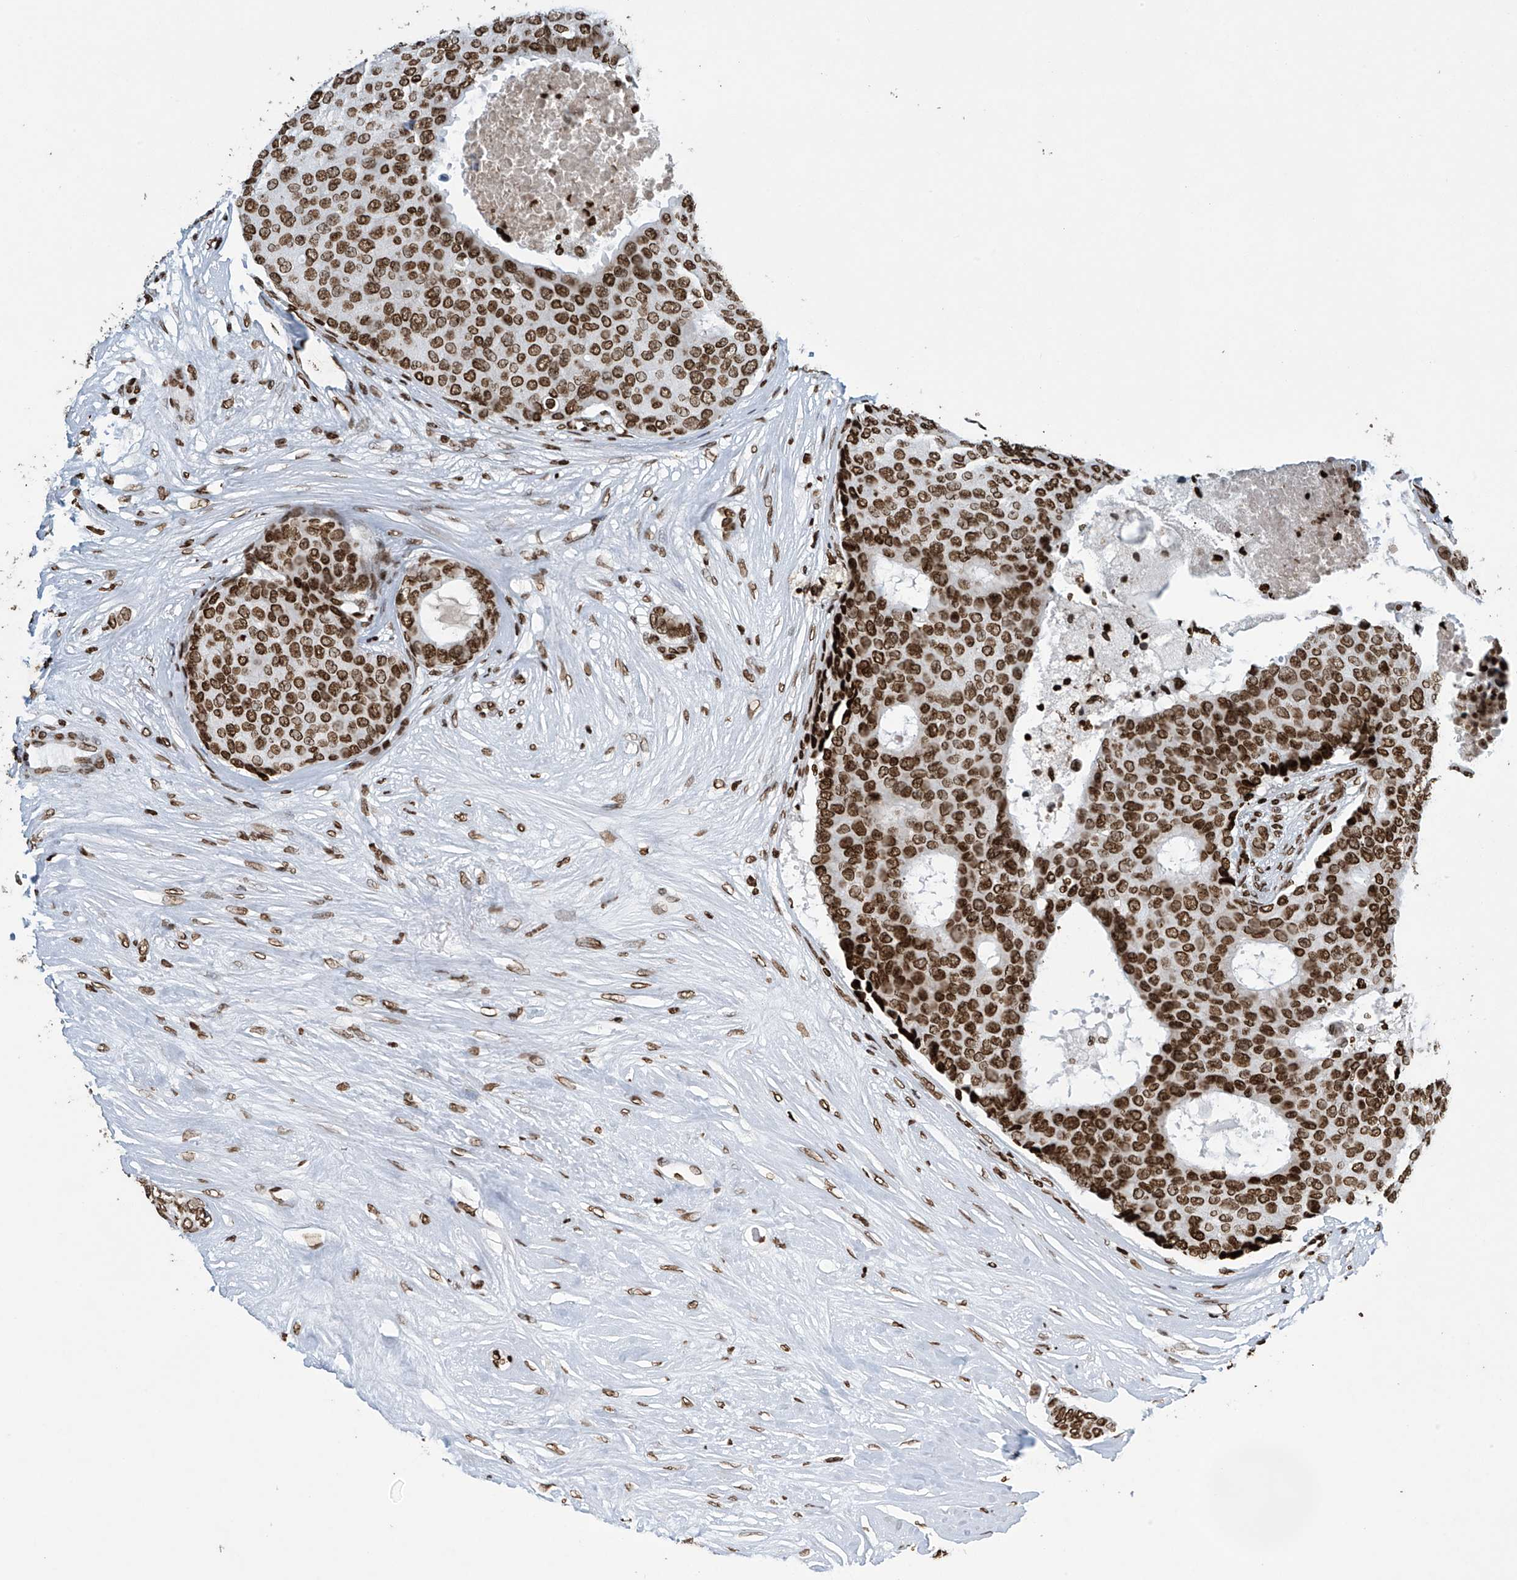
{"staining": {"intensity": "strong", "quantity": ">75%", "location": "nuclear"}, "tissue": "breast cancer", "cell_type": "Tumor cells", "image_type": "cancer", "snomed": [{"axis": "morphology", "description": "Duct carcinoma"}, {"axis": "topography", "description": "Breast"}], "caption": "Invasive ductal carcinoma (breast) was stained to show a protein in brown. There is high levels of strong nuclear expression in about >75% of tumor cells.", "gene": "H4C16", "patient": {"sex": "female", "age": 75}}